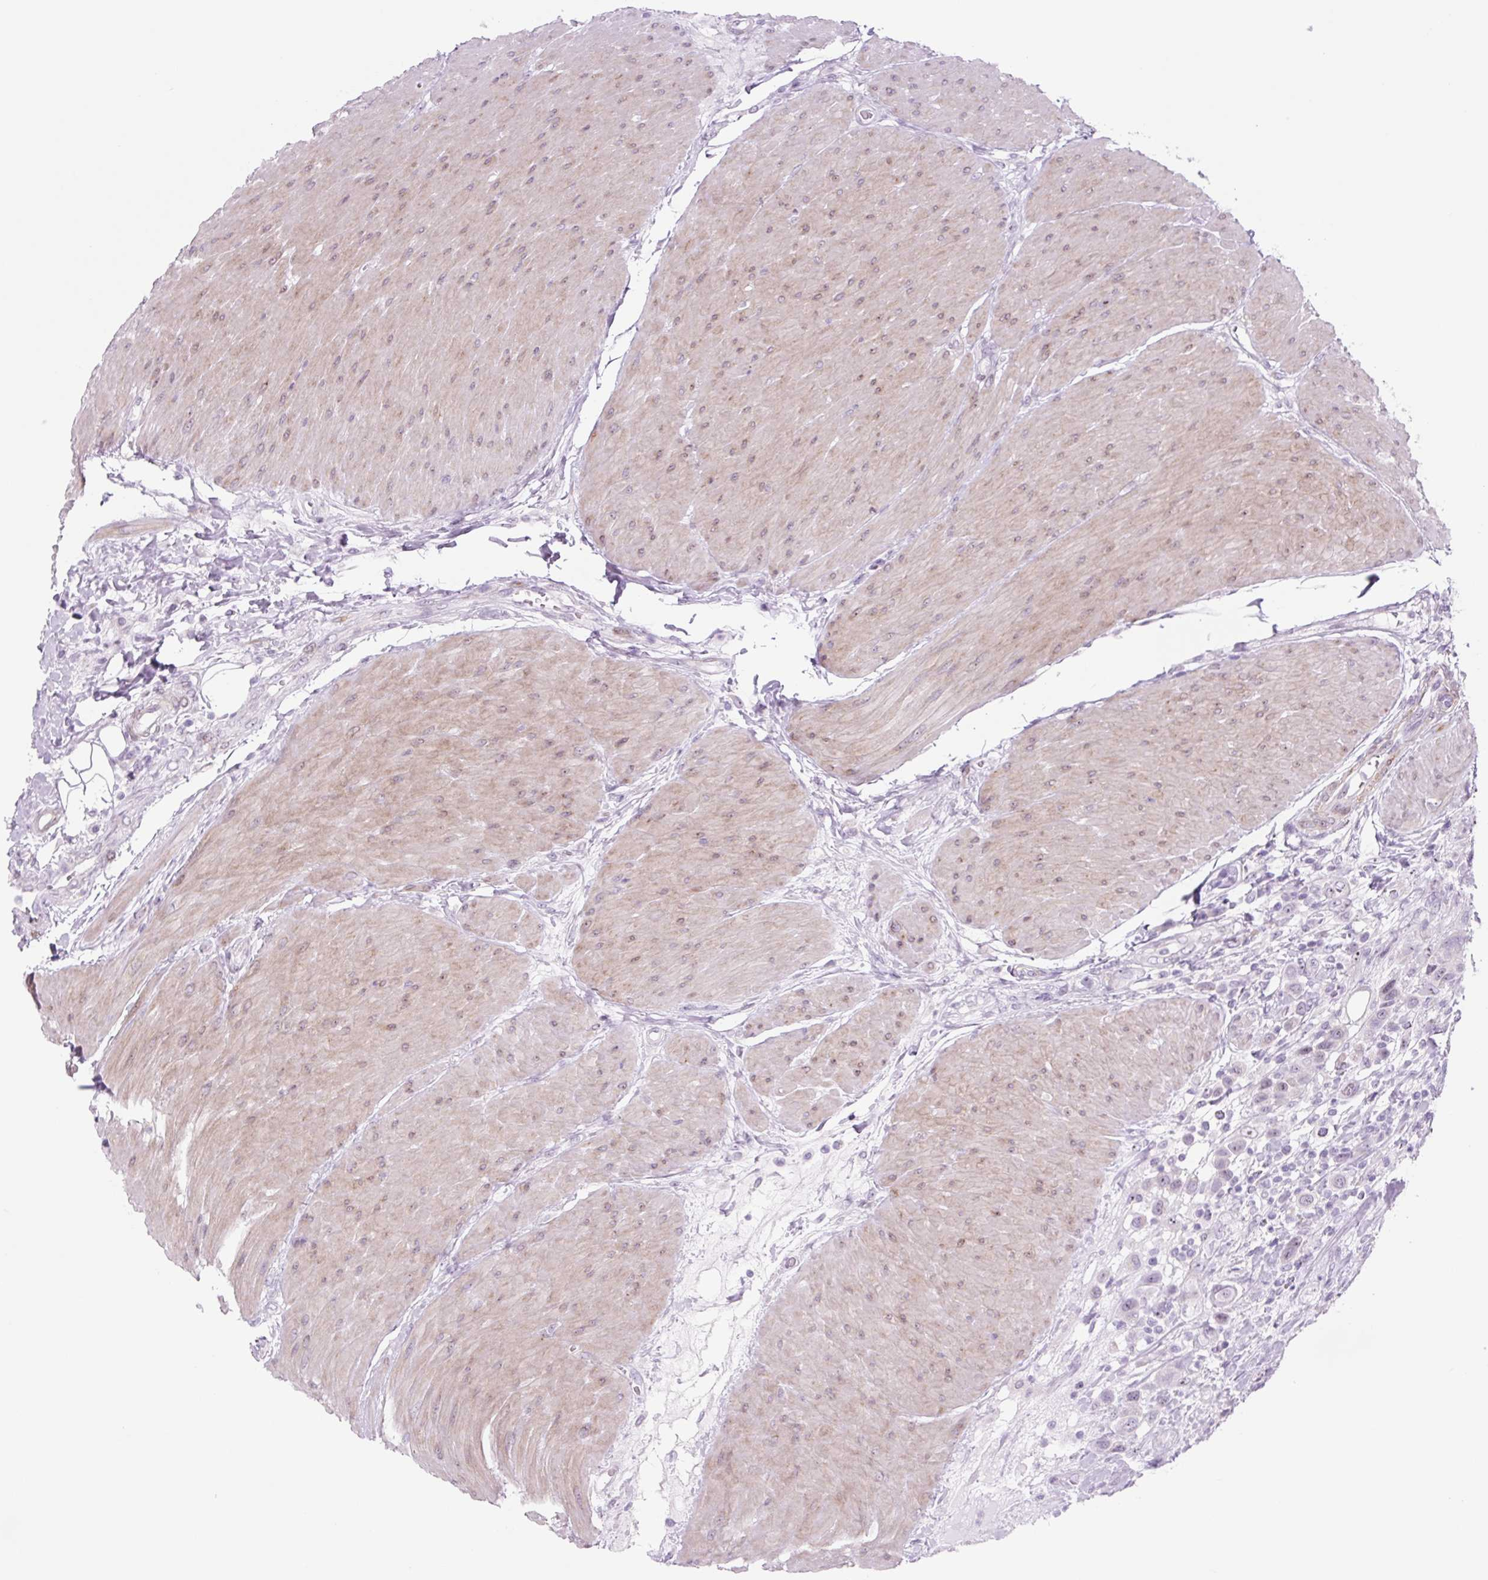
{"staining": {"intensity": "negative", "quantity": "none", "location": "none"}, "tissue": "urothelial cancer", "cell_type": "Tumor cells", "image_type": "cancer", "snomed": [{"axis": "morphology", "description": "Urothelial carcinoma, High grade"}, {"axis": "topography", "description": "Urinary bladder"}], "caption": "DAB (3,3'-diaminobenzidine) immunohistochemical staining of high-grade urothelial carcinoma demonstrates no significant positivity in tumor cells. Brightfield microscopy of immunohistochemistry stained with DAB (brown) and hematoxylin (blue), captured at high magnification.", "gene": "RRS1", "patient": {"sex": "male", "age": 50}}